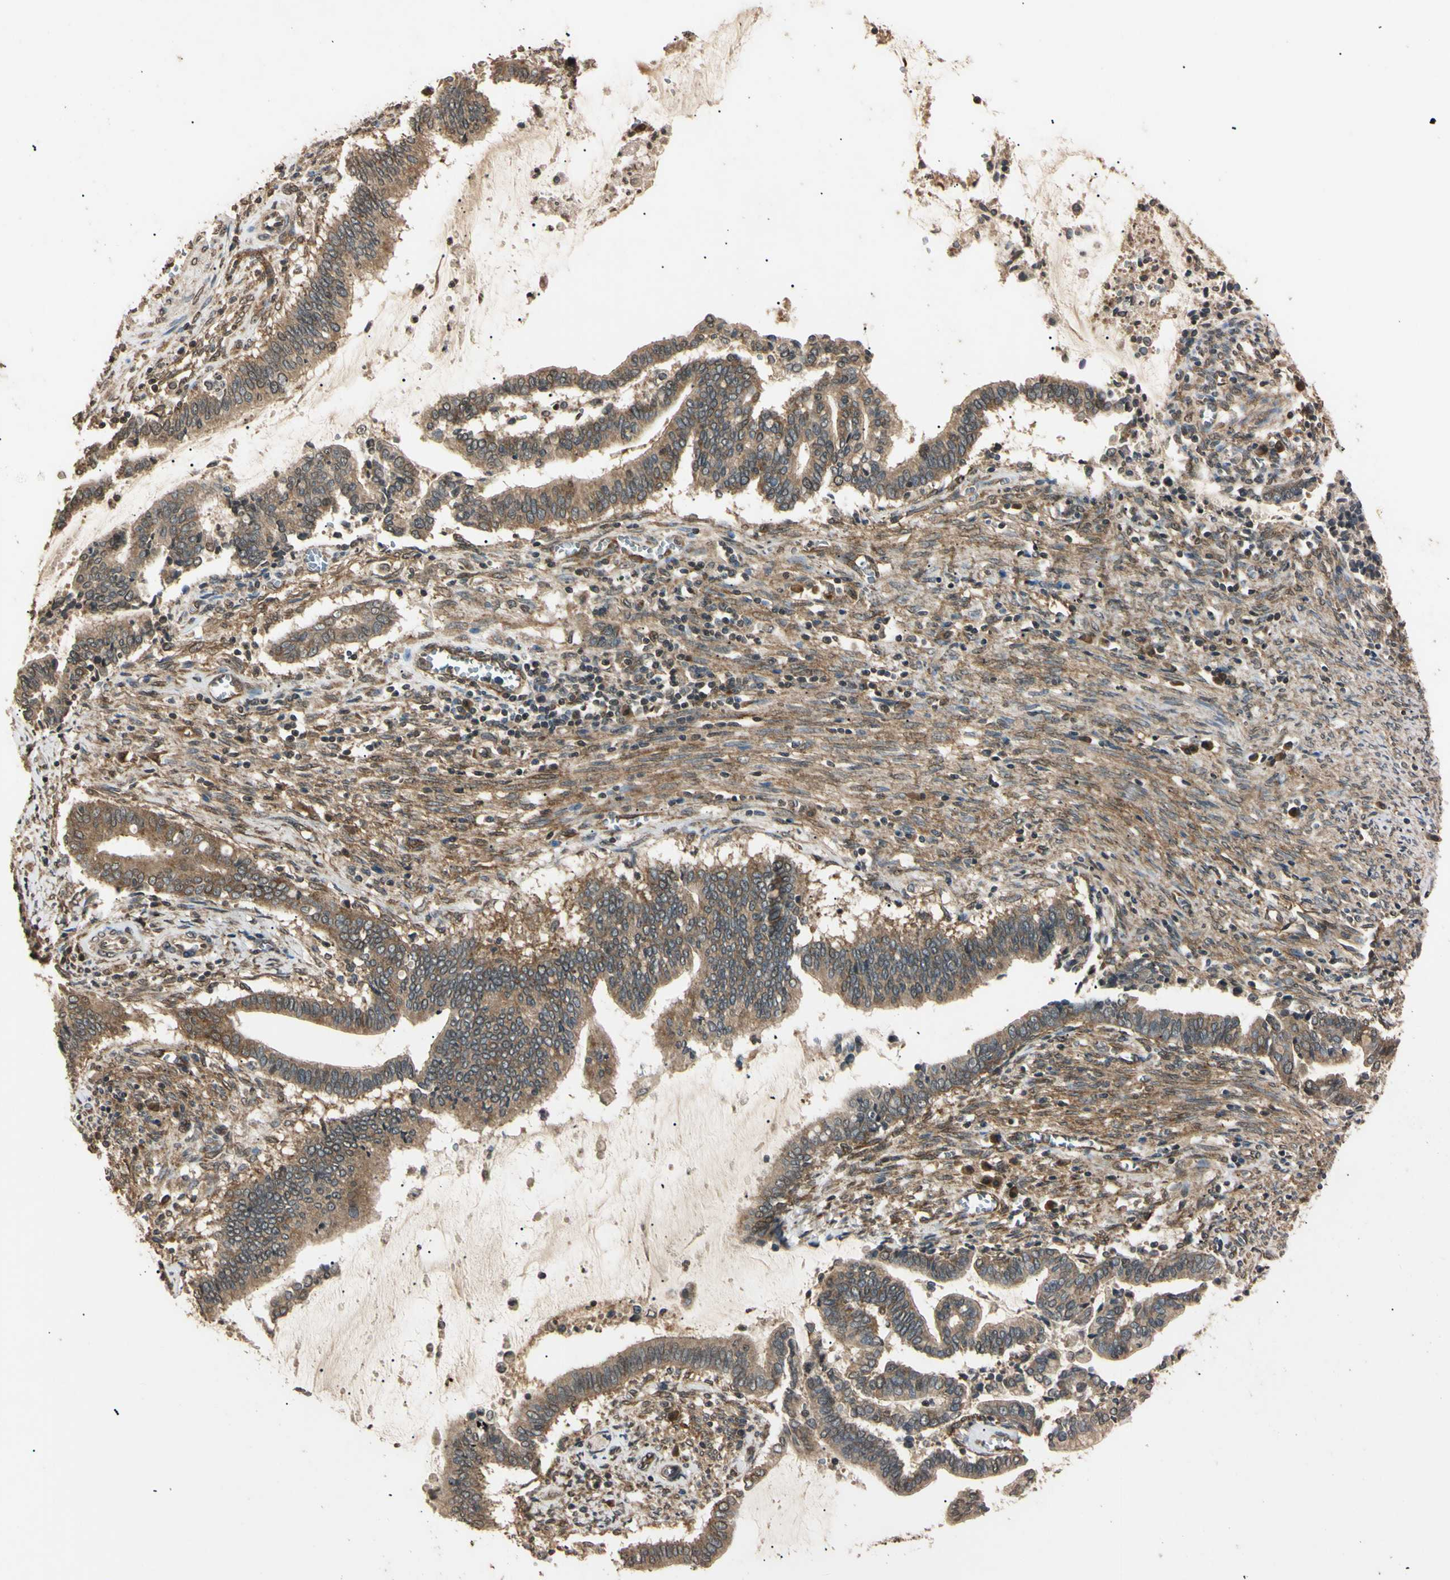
{"staining": {"intensity": "moderate", "quantity": "25%-75%", "location": "cytoplasmic/membranous"}, "tissue": "cervical cancer", "cell_type": "Tumor cells", "image_type": "cancer", "snomed": [{"axis": "morphology", "description": "Adenocarcinoma, NOS"}, {"axis": "topography", "description": "Cervix"}], "caption": "DAB (3,3'-diaminobenzidine) immunohistochemical staining of human cervical adenocarcinoma reveals moderate cytoplasmic/membranous protein staining in about 25%-75% of tumor cells.", "gene": "EPN1", "patient": {"sex": "female", "age": 44}}